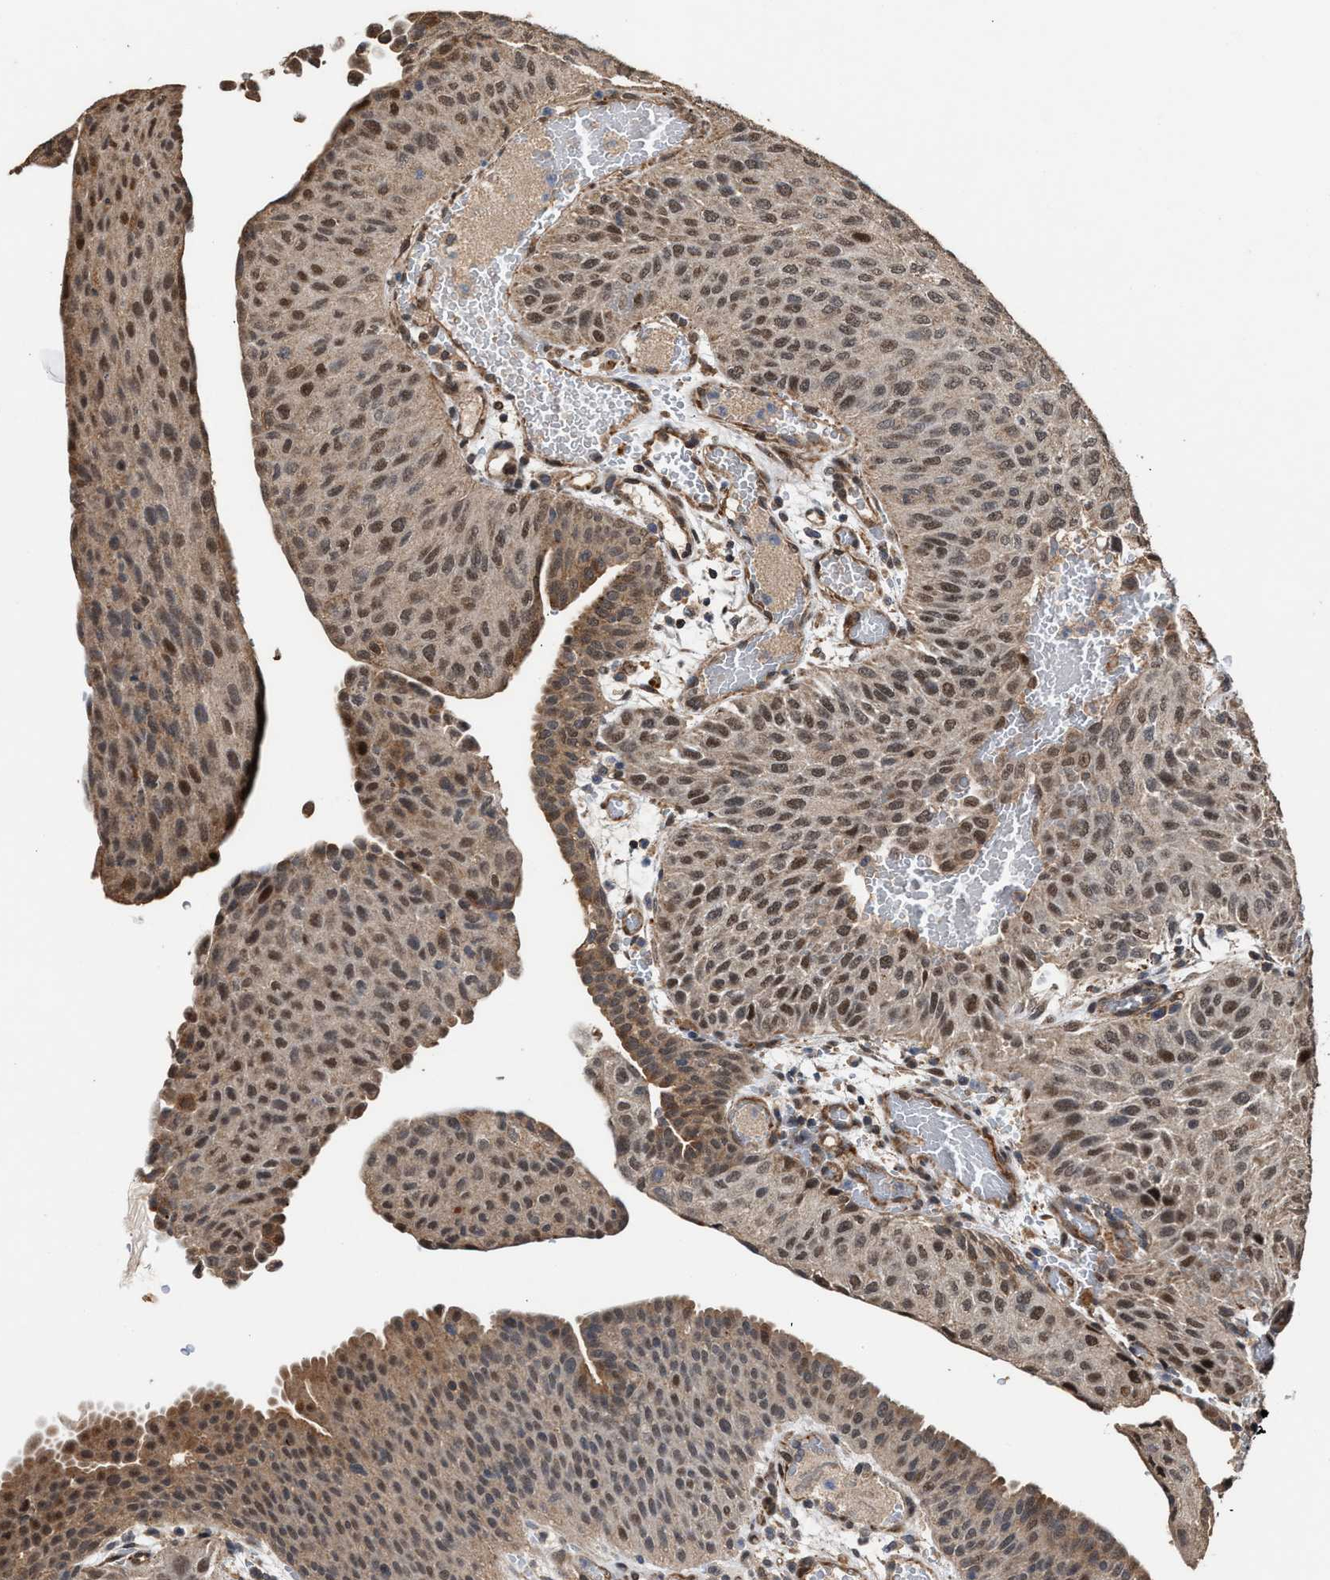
{"staining": {"intensity": "moderate", "quantity": ">75%", "location": "nuclear"}, "tissue": "urothelial cancer", "cell_type": "Tumor cells", "image_type": "cancer", "snomed": [{"axis": "morphology", "description": "Urothelial carcinoma, Low grade"}, {"axis": "morphology", "description": "Urothelial carcinoma, High grade"}, {"axis": "topography", "description": "Urinary bladder"}], "caption": "Immunohistochemical staining of human urothelial cancer demonstrates medium levels of moderate nuclear positivity in approximately >75% of tumor cells.", "gene": "ZNHIT6", "patient": {"sex": "male", "age": 35}}